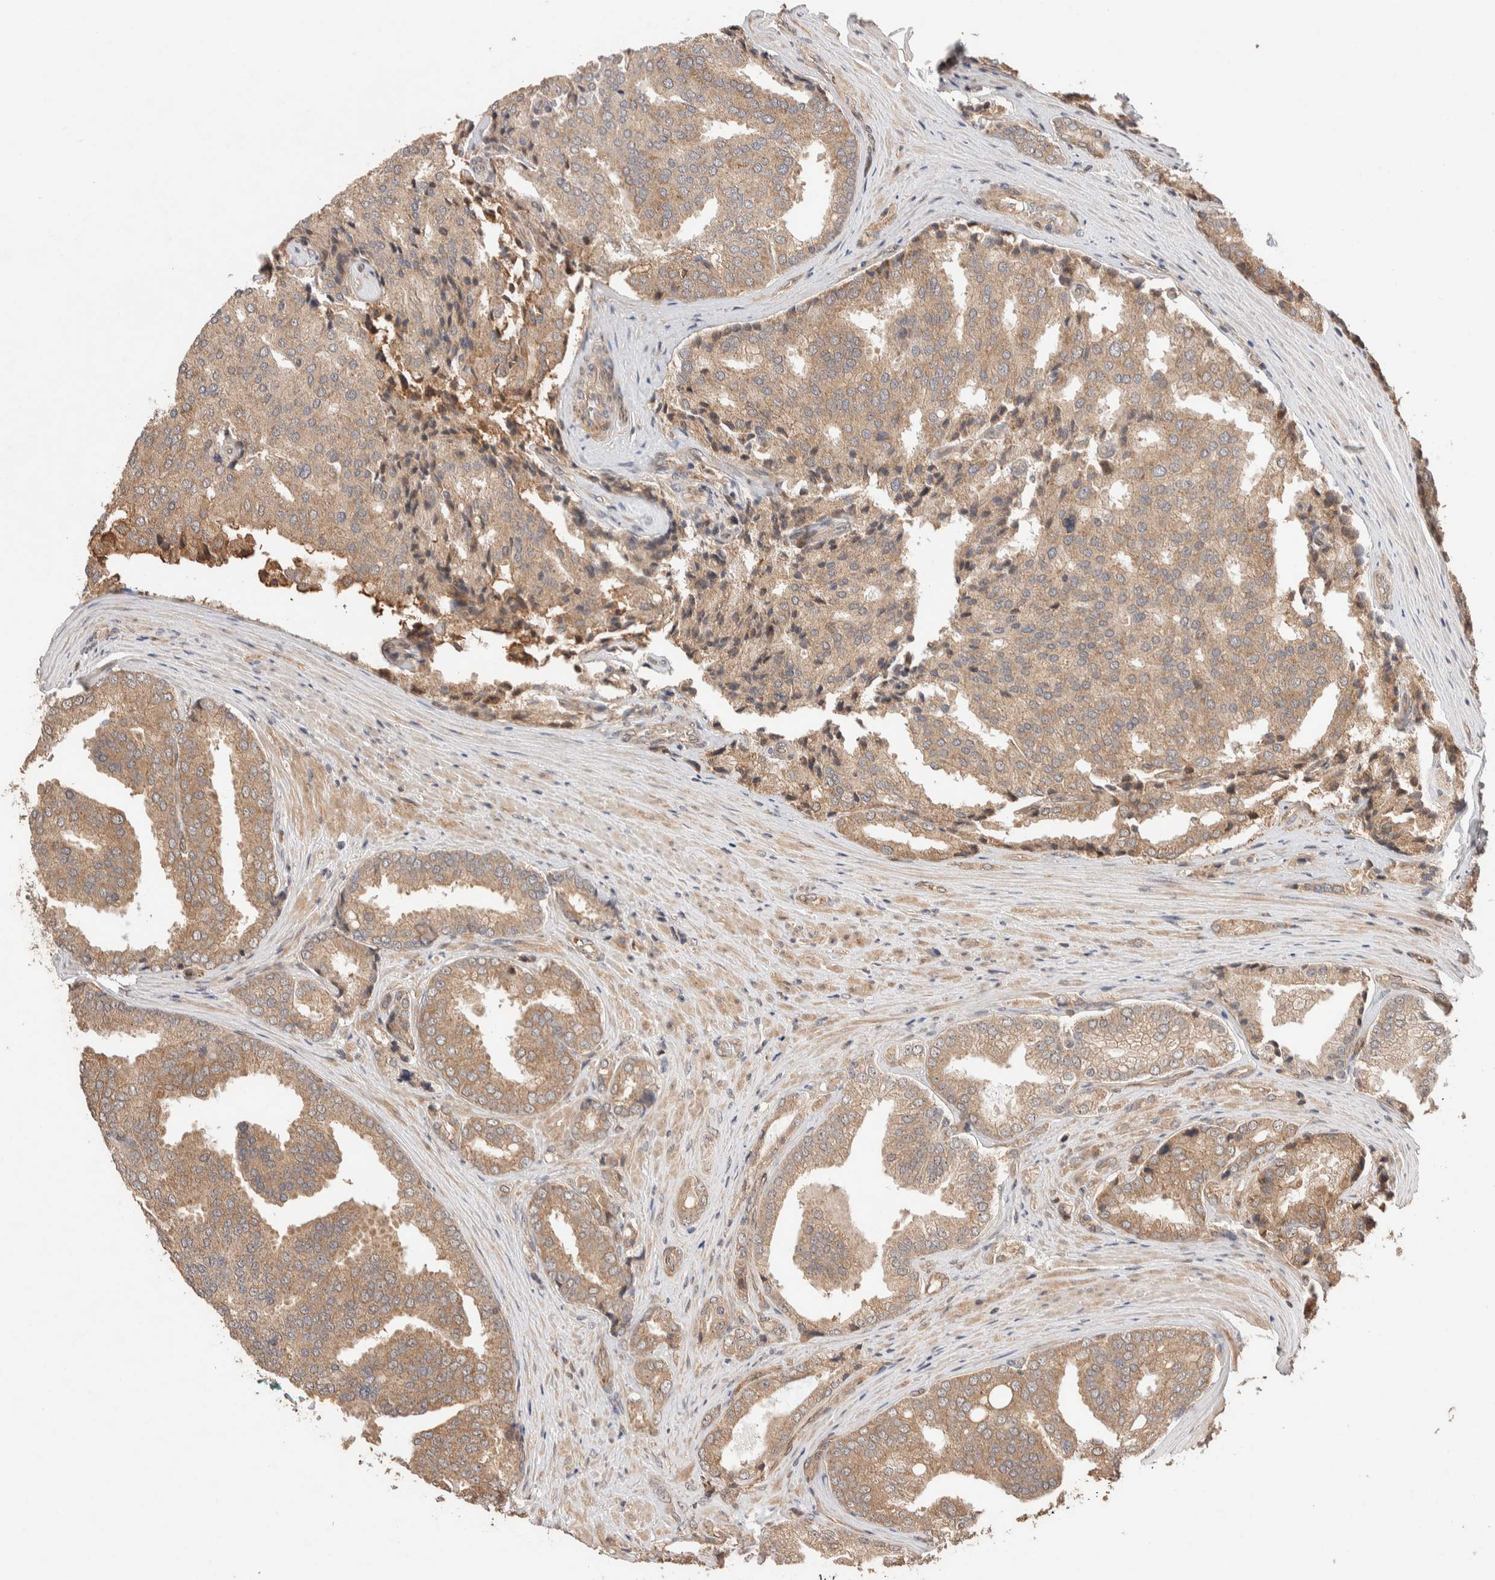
{"staining": {"intensity": "moderate", "quantity": ">75%", "location": "cytoplasmic/membranous"}, "tissue": "prostate cancer", "cell_type": "Tumor cells", "image_type": "cancer", "snomed": [{"axis": "morphology", "description": "Adenocarcinoma, High grade"}, {"axis": "topography", "description": "Prostate"}], "caption": "This micrograph demonstrates immunohistochemistry staining of high-grade adenocarcinoma (prostate), with medium moderate cytoplasmic/membranous staining in about >75% of tumor cells.", "gene": "PRDM15", "patient": {"sex": "male", "age": 50}}